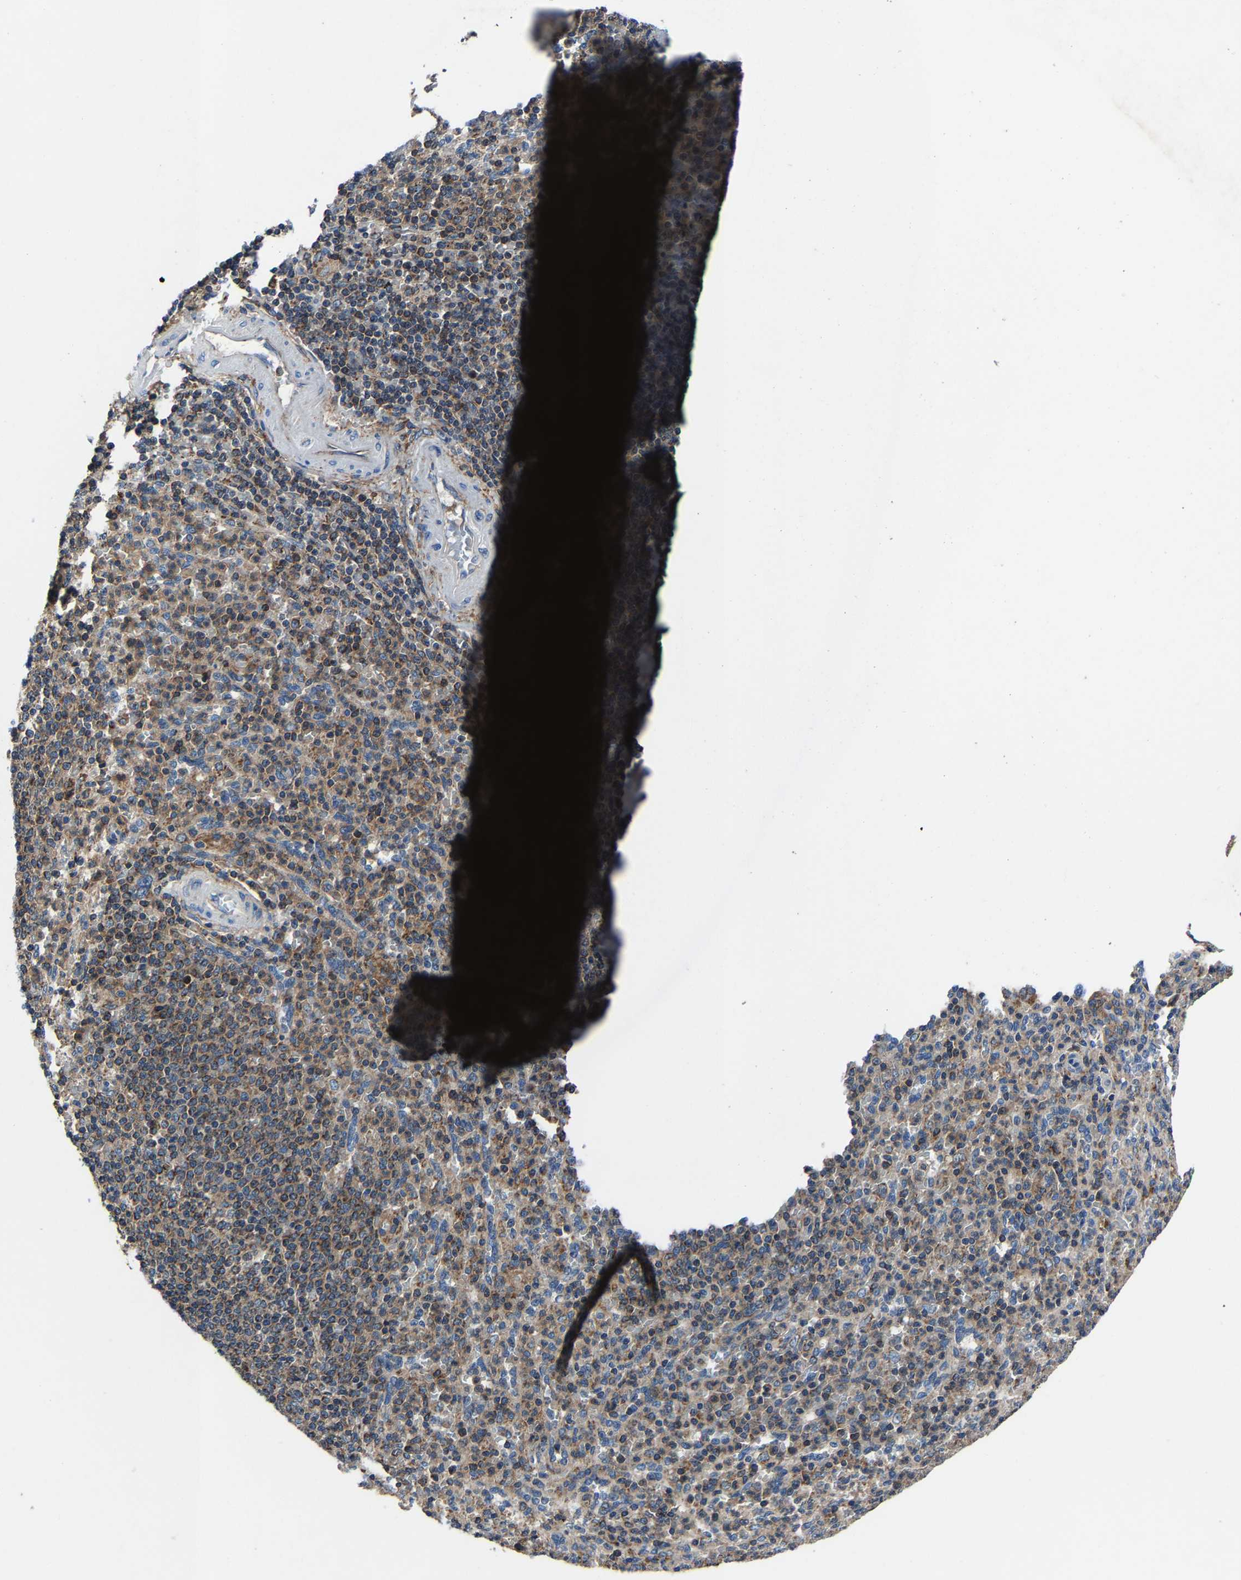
{"staining": {"intensity": "moderate", "quantity": ">75%", "location": "cytoplasmic/membranous"}, "tissue": "spleen", "cell_type": "Cells in red pulp", "image_type": "normal", "snomed": [{"axis": "morphology", "description": "Normal tissue, NOS"}, {"axis": "topography", "description": "Spleen"}], "caption": "This image reveals normal spleen stained with immunohistochemistry (IHC) to label a protein in brown. The cytoplasmic/membranous of cells in red pulp show moderate positivity for the protein. Nuclei are counter-stained blue.", "gene": "KIAA1958", "patient": {"sex": "male", "age": 36}}